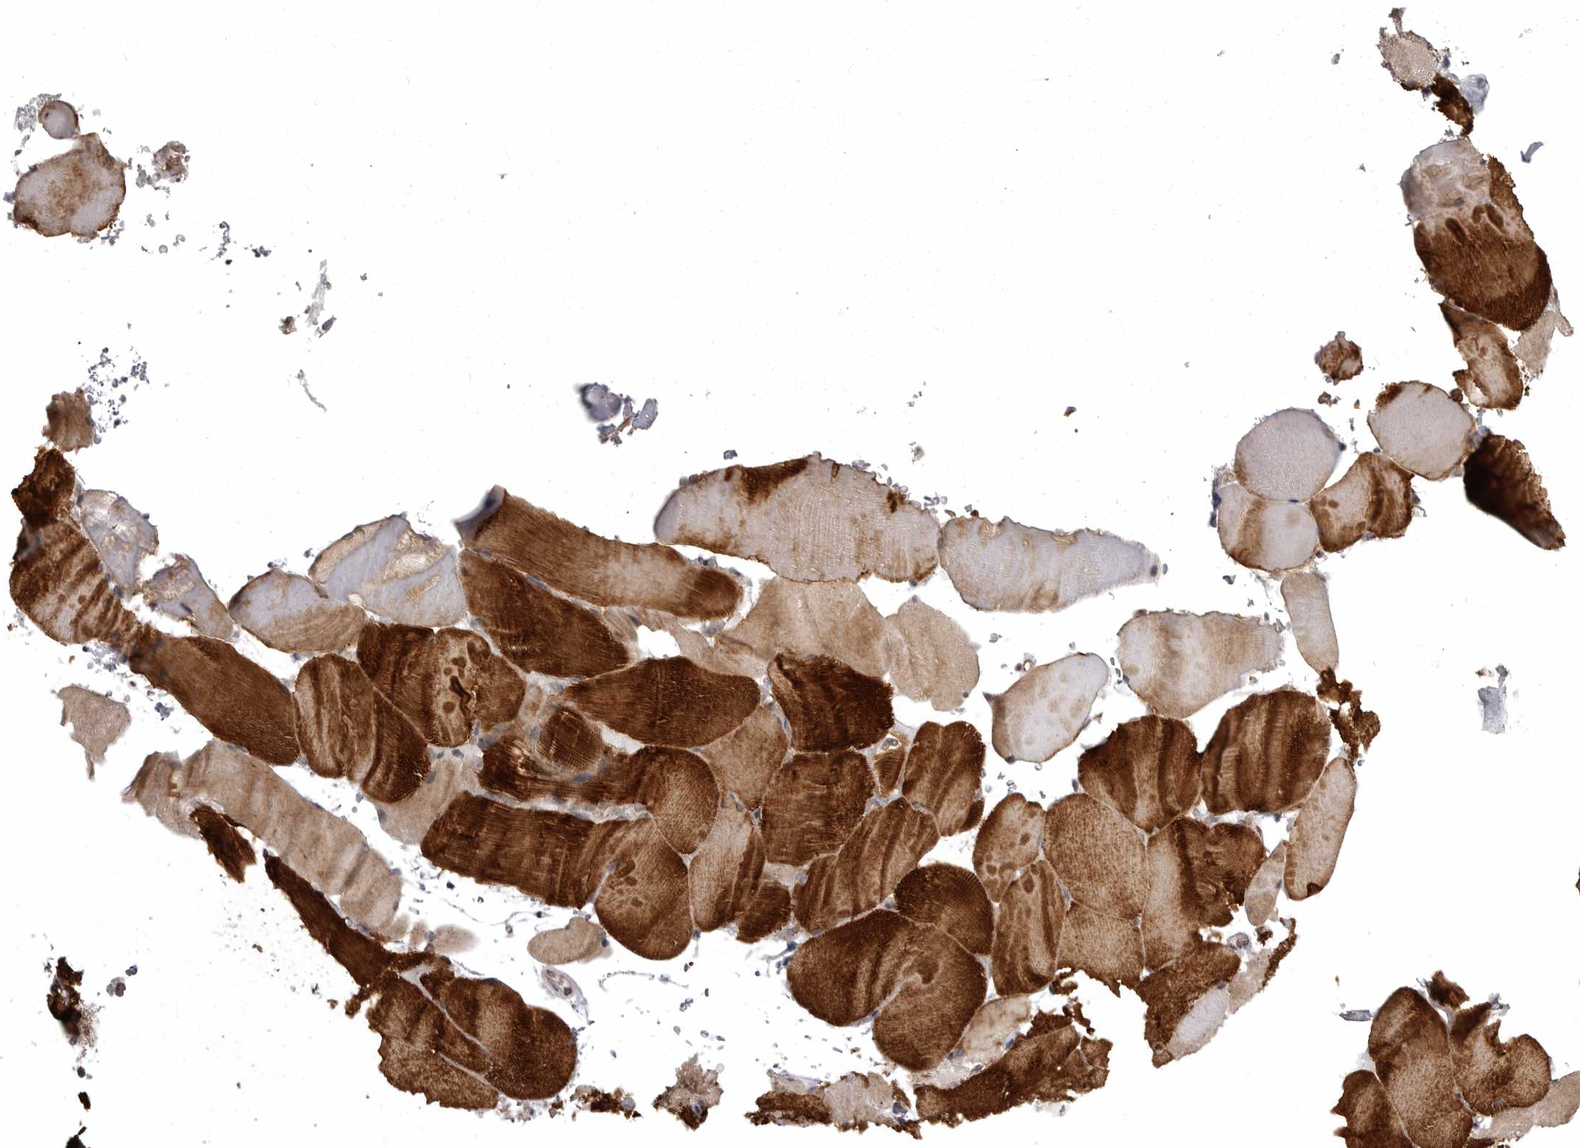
{"staining": {"intensity": "strong", "quantity": "25%-75%", "location": "cytoplasmic/membranous"}, "tissue": "skeletal muscle", "cell_type": "Myocytes", "image_type": "normal", "snomed": [{"axis": "morphology", "description": "Normal tissue, NOS"}, {"axis": "topography", "description": "Skeletal muscle"}, {"axis": "topography", "description": "Parathyroid gland"}], "caption": "This image demonstrates IHC staining of benign human skeletal muscle, with high strong cytoplasmic/membranous staining in approximately 25%-75% of myocytes.", "gene": "SNX16", "patient": {"sex": "female", "age": 37}}